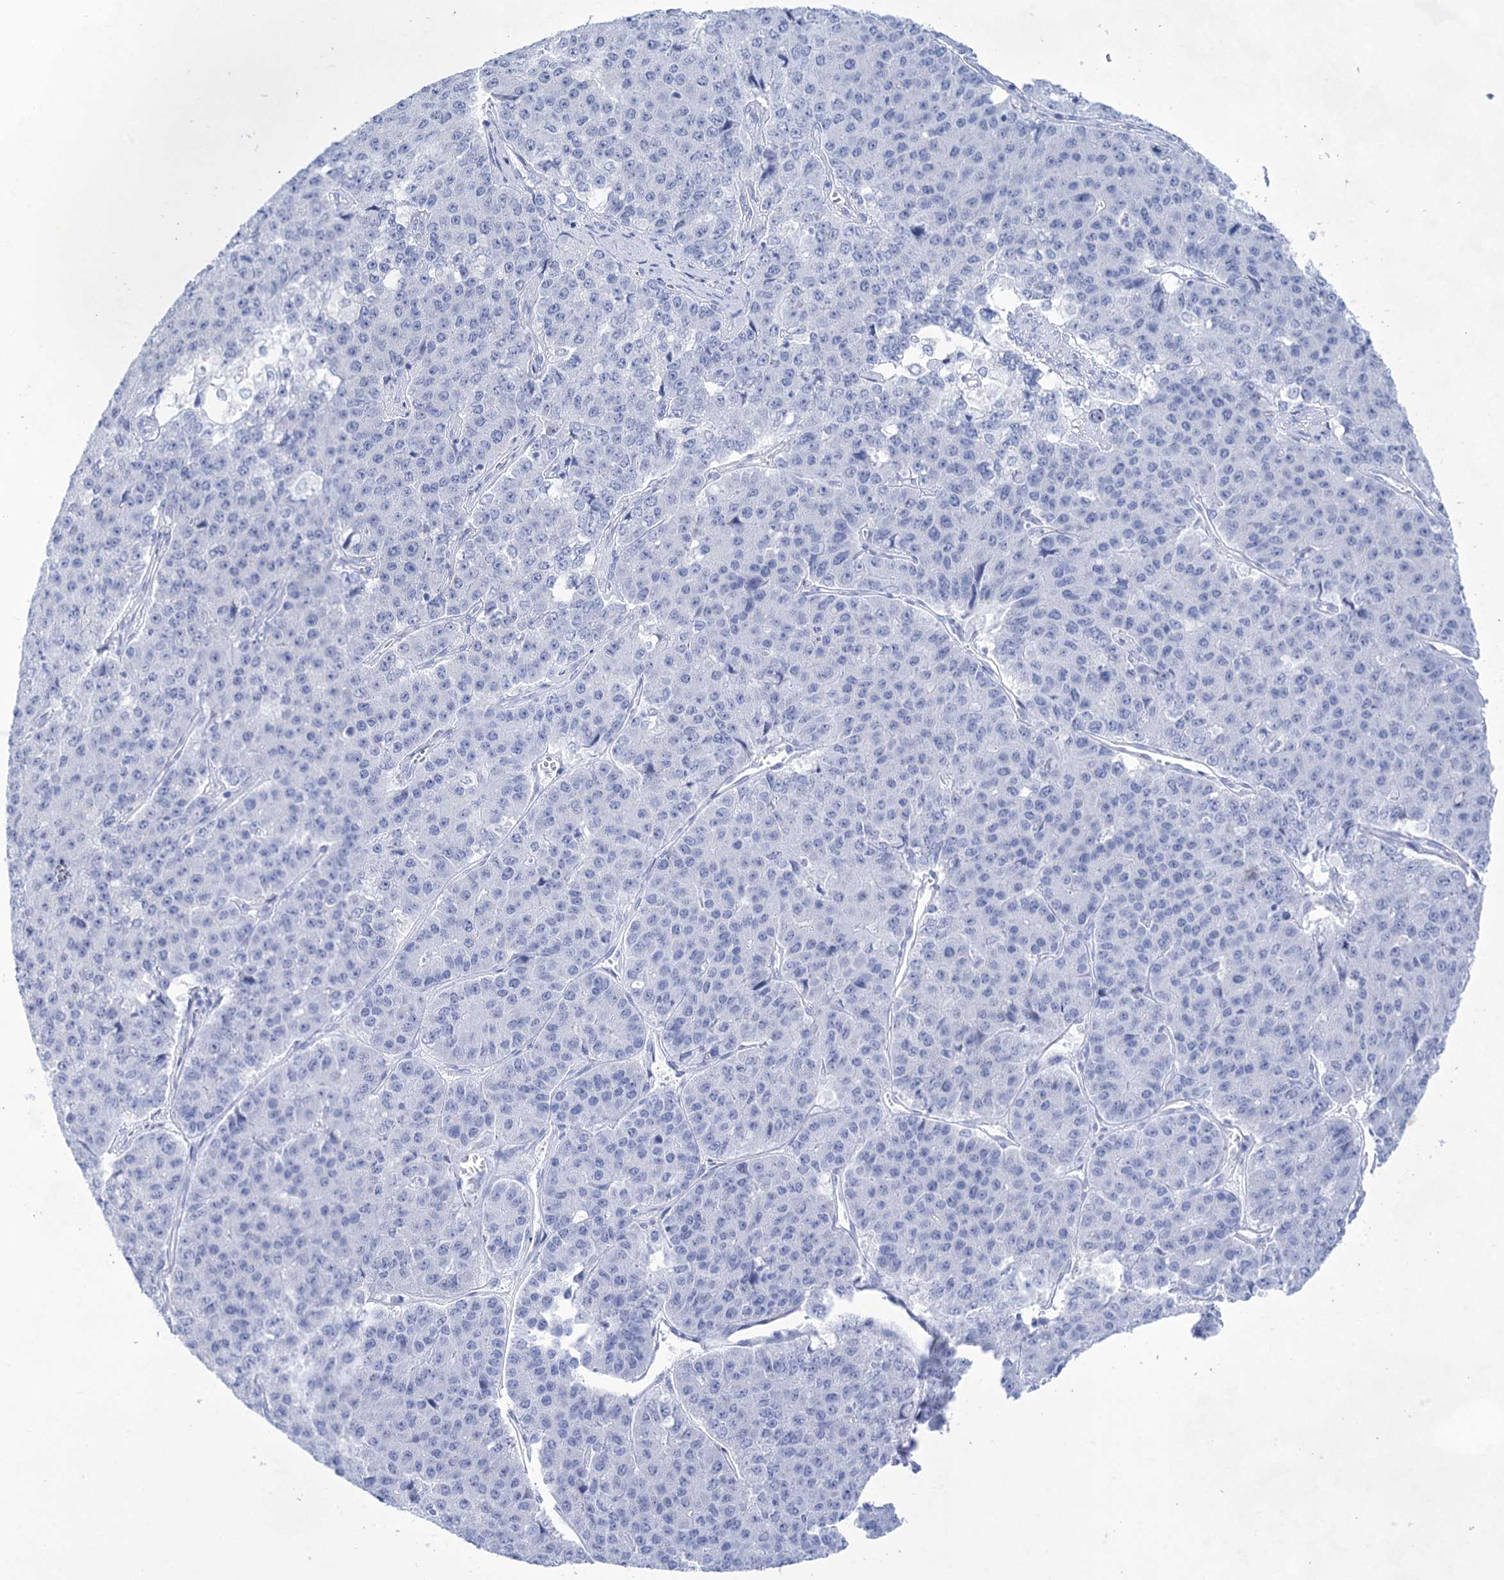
{"staining": {"intensity": "negative", "quantity": "none", "location": "none"}, "tissue": "pancreatic cancer", "cell_type": "Tumor cells", "image_type": "cancer", "snomed": [{"axis": "morphology", "description": "Adenocarcinoma, NOS"}, {"axis": "topography", "description": "Pancreas"}], "caption": "This is an IHC image of human pancreatic cancer. There is no positivity in tumor cells.", "gene": "LALBA", "patient": {"sex": "male", "age": 50}}